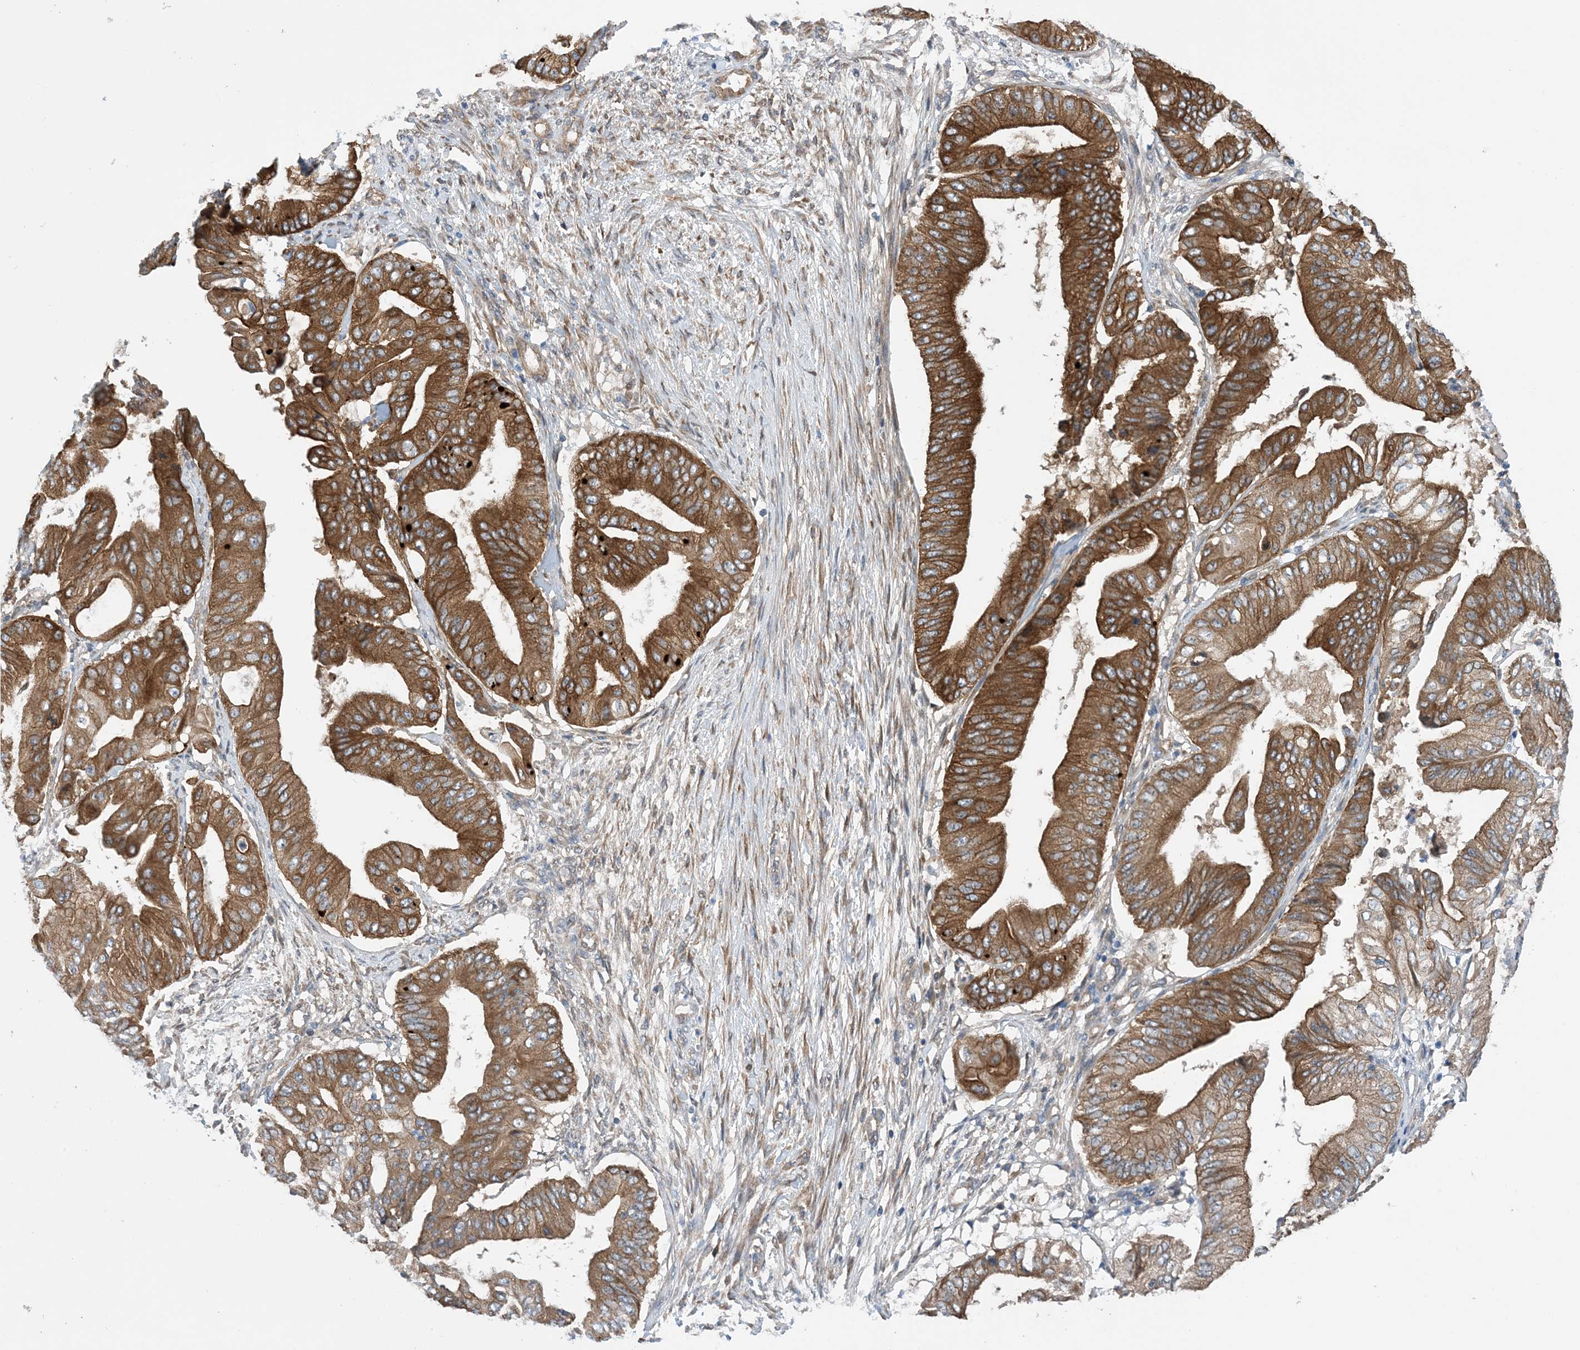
{"staining": {"intensity": "strong", "quantity": ">75%", "location": "cytoplasmic/membranous"}, "tissue": "pancreatic cancer", "cell_type": "Tumor cells", "image_type": "cancer", "snomed": [{"axis": "morphology", "description": "Adenocarcinoma, NOS"}, {"axis": "topography", "description": "Pancreas"}], "caption": "The immunohistochemical stain highlights strong cytoplasmic/membranous expression in tumor cells of adenocarcinoma (pancreatic) tissue.", "gene": "EHBP1", "patient": {"sex": "female", "age": 77}}